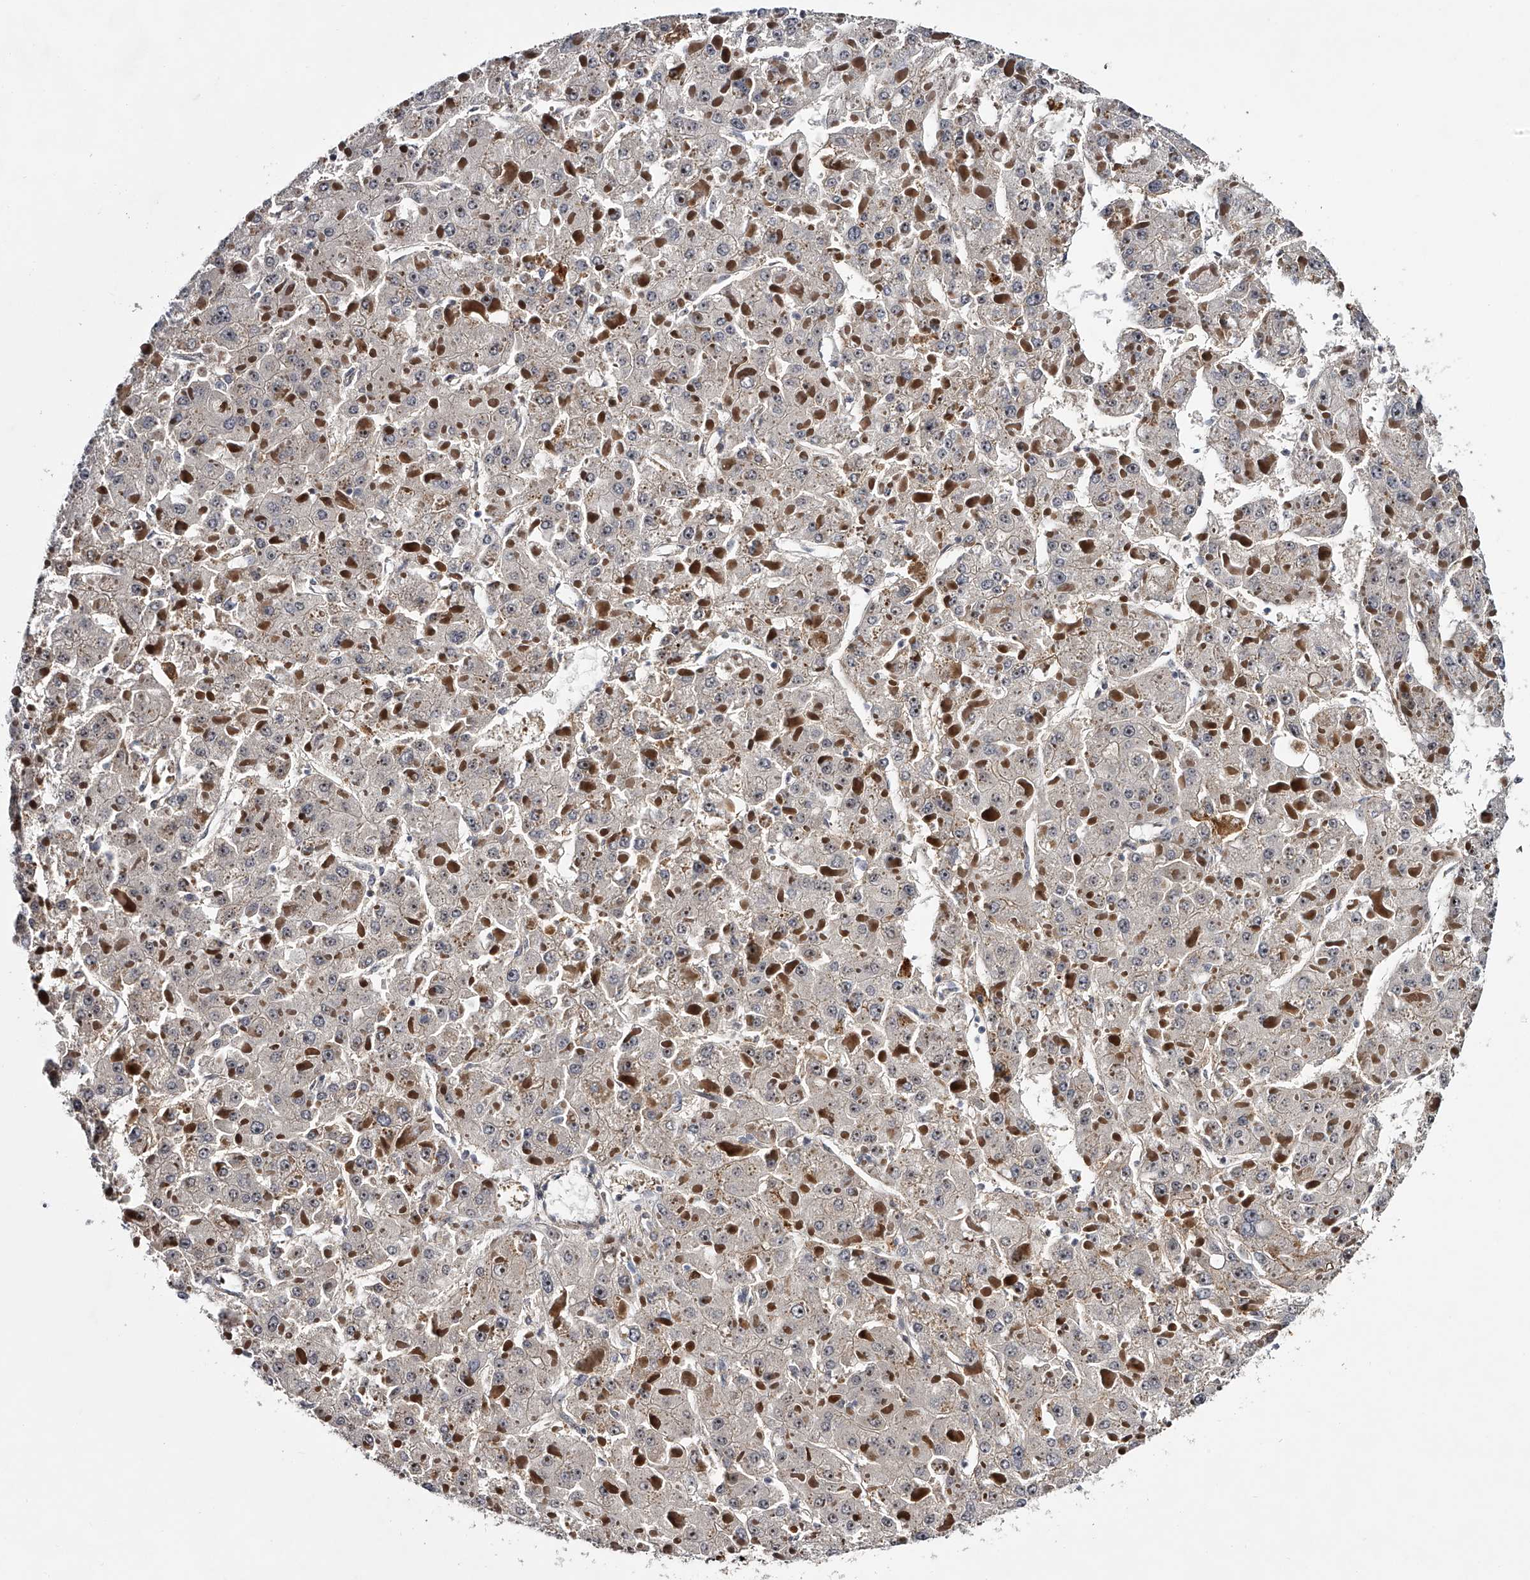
{"staining": {"intensity": "weak", "quantity": "25%-75%", "location": "nuclear"}, "tissue": "liver cancer", "cell_type": "Tumor cells", "image_type": "cancer", "snomed": [{"axis": "morphology", "description": "Carcinoma, Hepatocellular, NOS"}, {"axis": "topography", "description": "Liver"}], "caption": "Immunohistochemical staining of liver hepatocellular carcinoma shows low levels of weak nuclear staining in approximately 25%-75% of tumor cells. The protein of interest is stained brown, and the nuclei are stained in blue (DAB IHC with brightfield microscopy, high magnification).", "gene": "MDN1", "patient": {"sex": "female", "age": 73}}